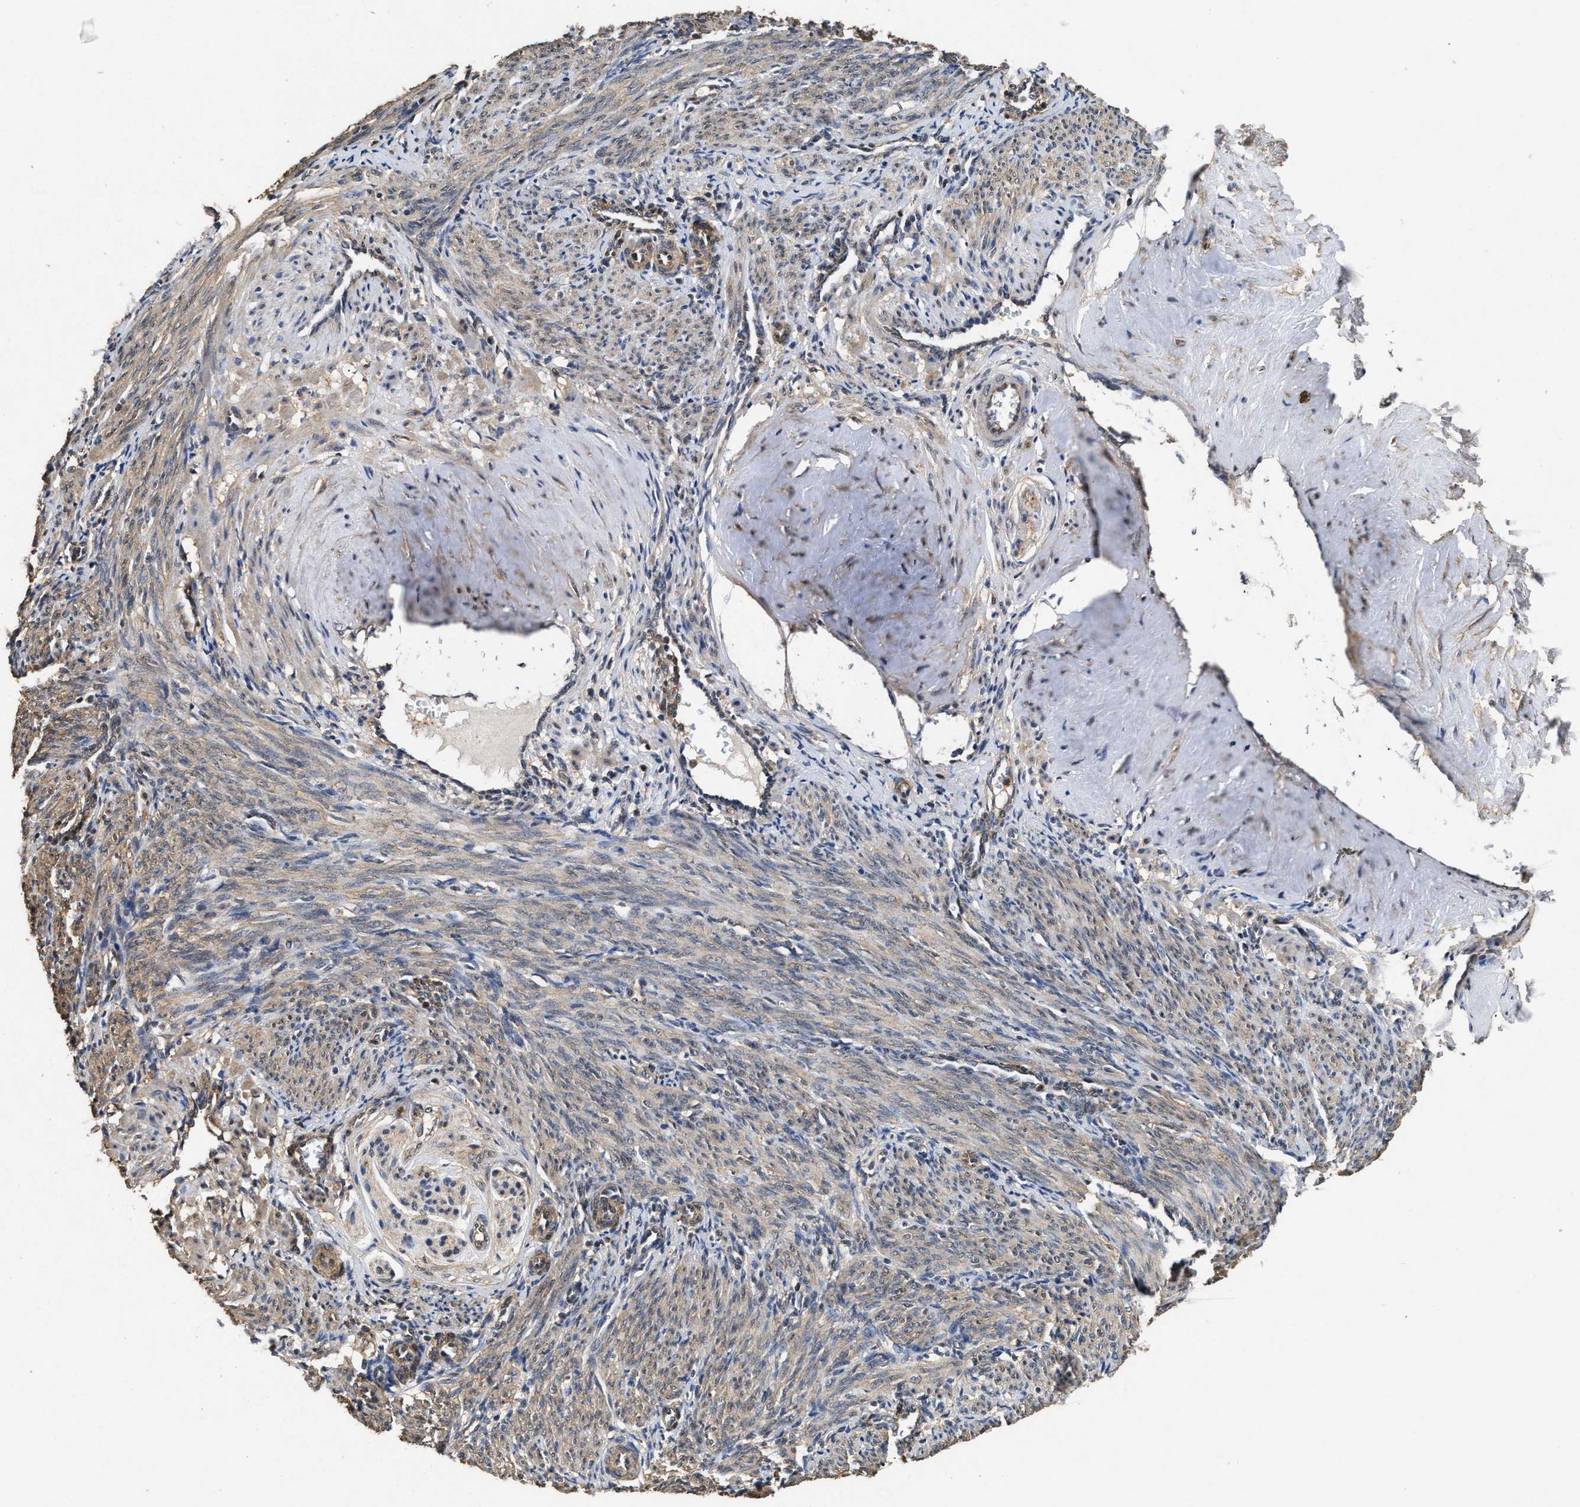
{"staining": {"intensity": "weak", "quantity": ">75%", "location": "cytoplasmic/membranous"}, "tissue": "smooth muscle", "cell_type": "Smooth muscle cells", "image_type": "normal", "snomed": [{"axis": "morphology", "description": "Normal tissue, NOS"}, {"axis": "topography", "description": "Endometrium"}], "caption": "IHC image of unremarkable smooth muscle stained for a protein (brown), which reveals low levels of weak cytoplasmic/membranous staining in approximately >75% of smooth muscle cells.", "gene": "ACAT2", "patient": {"sex": "female", "age": 33}}